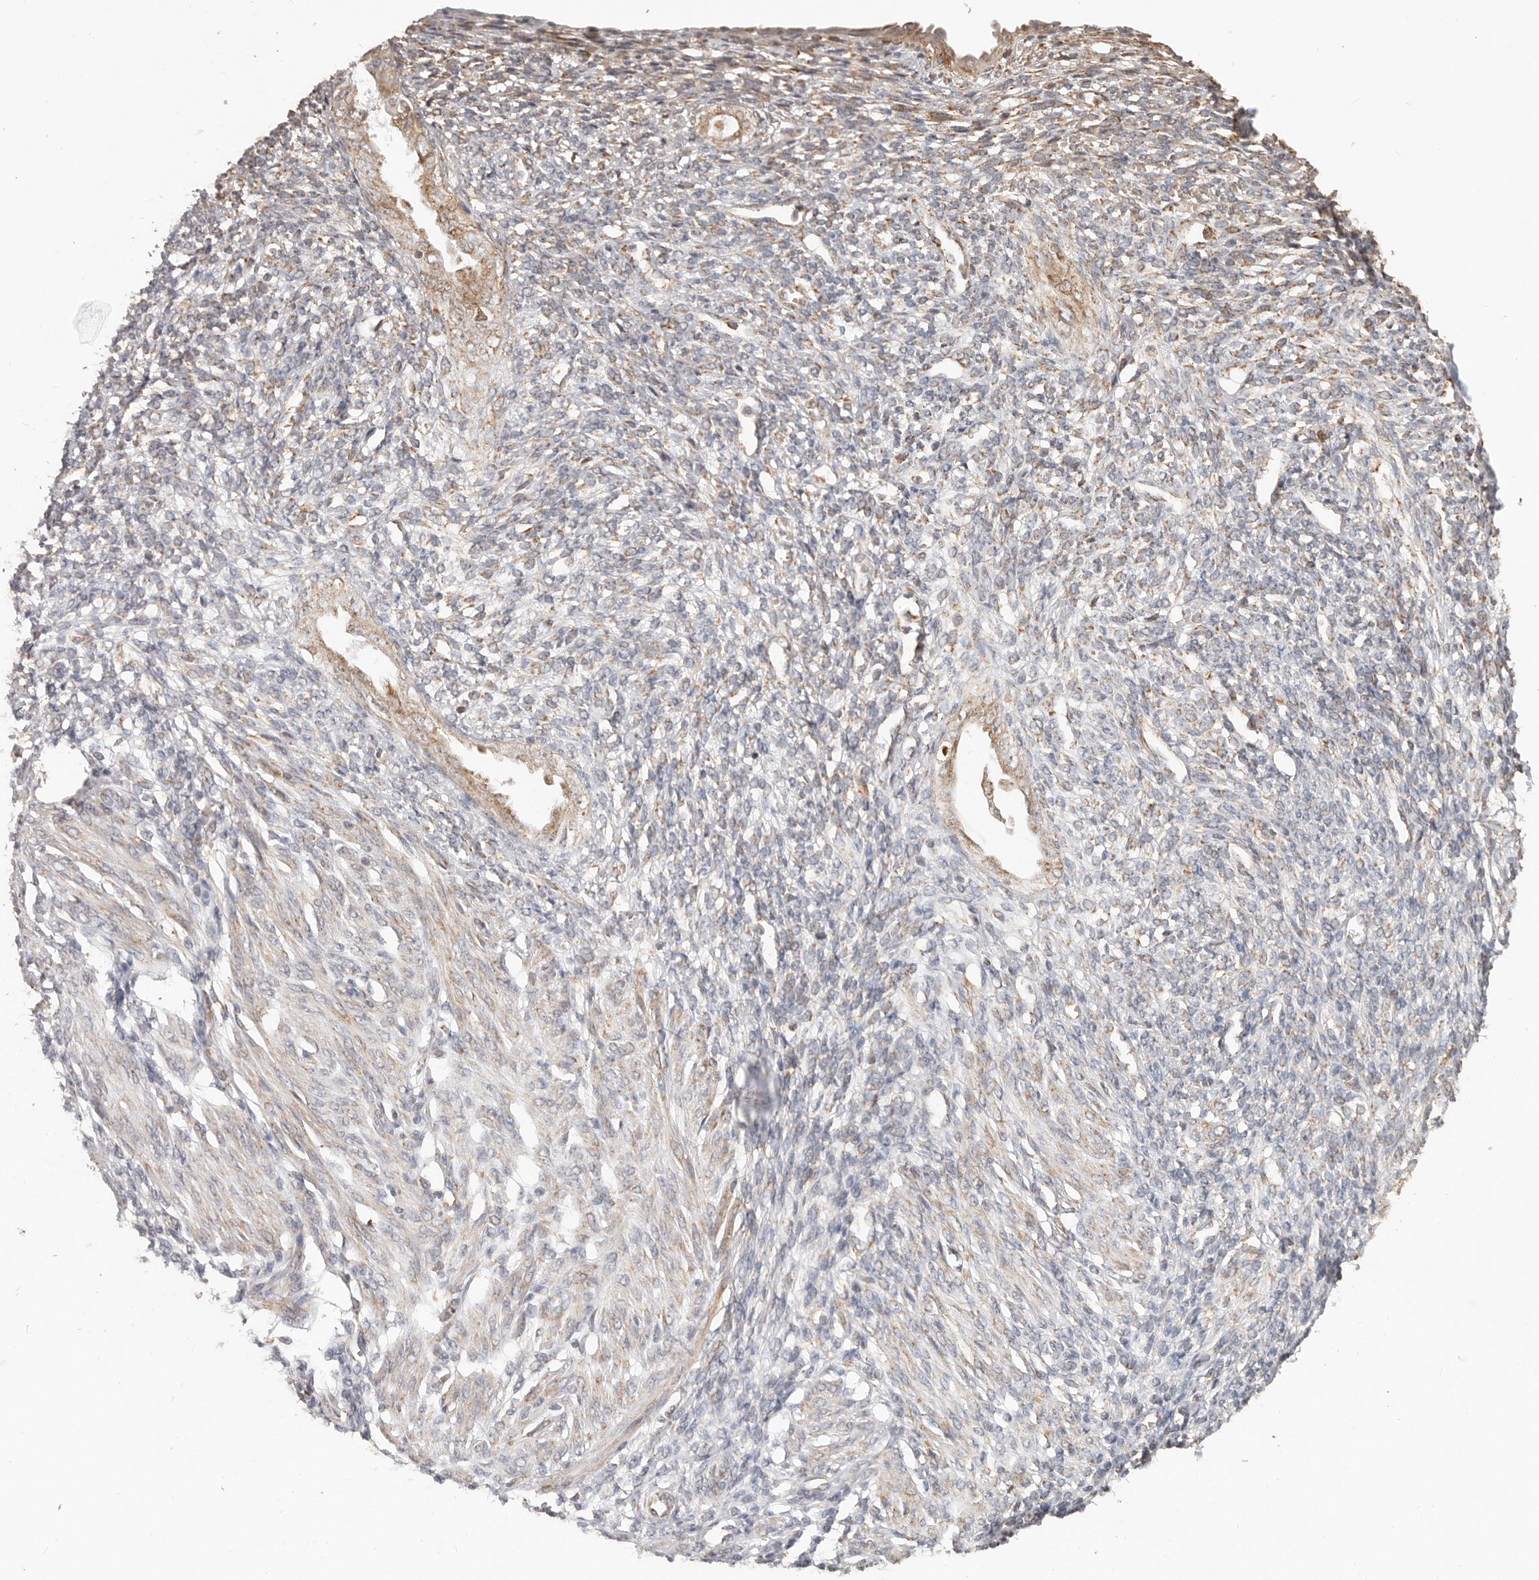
{"staining": {"intensity": "weak", "quantity": "25%-75%", "location": "cytoplasmic/membranous"}, "tissue": "endometrium", "cell_type": "Cells in endometrial stroma", "image_type": "normal", "snomed": [{"axis": "morphology", "description": "Normal tissue, NOS"}, {"axis": "topography", "description": "Endometrium"}], "caption": "Brown immunohistochemical staining in normal human endometrium displays weak cytoplasmic/membranous expression in approximately 25%-75% of cells in endometrial stroma.", "gene": "NDUFB11", "patient": {"sex": "female", "age": 66}}